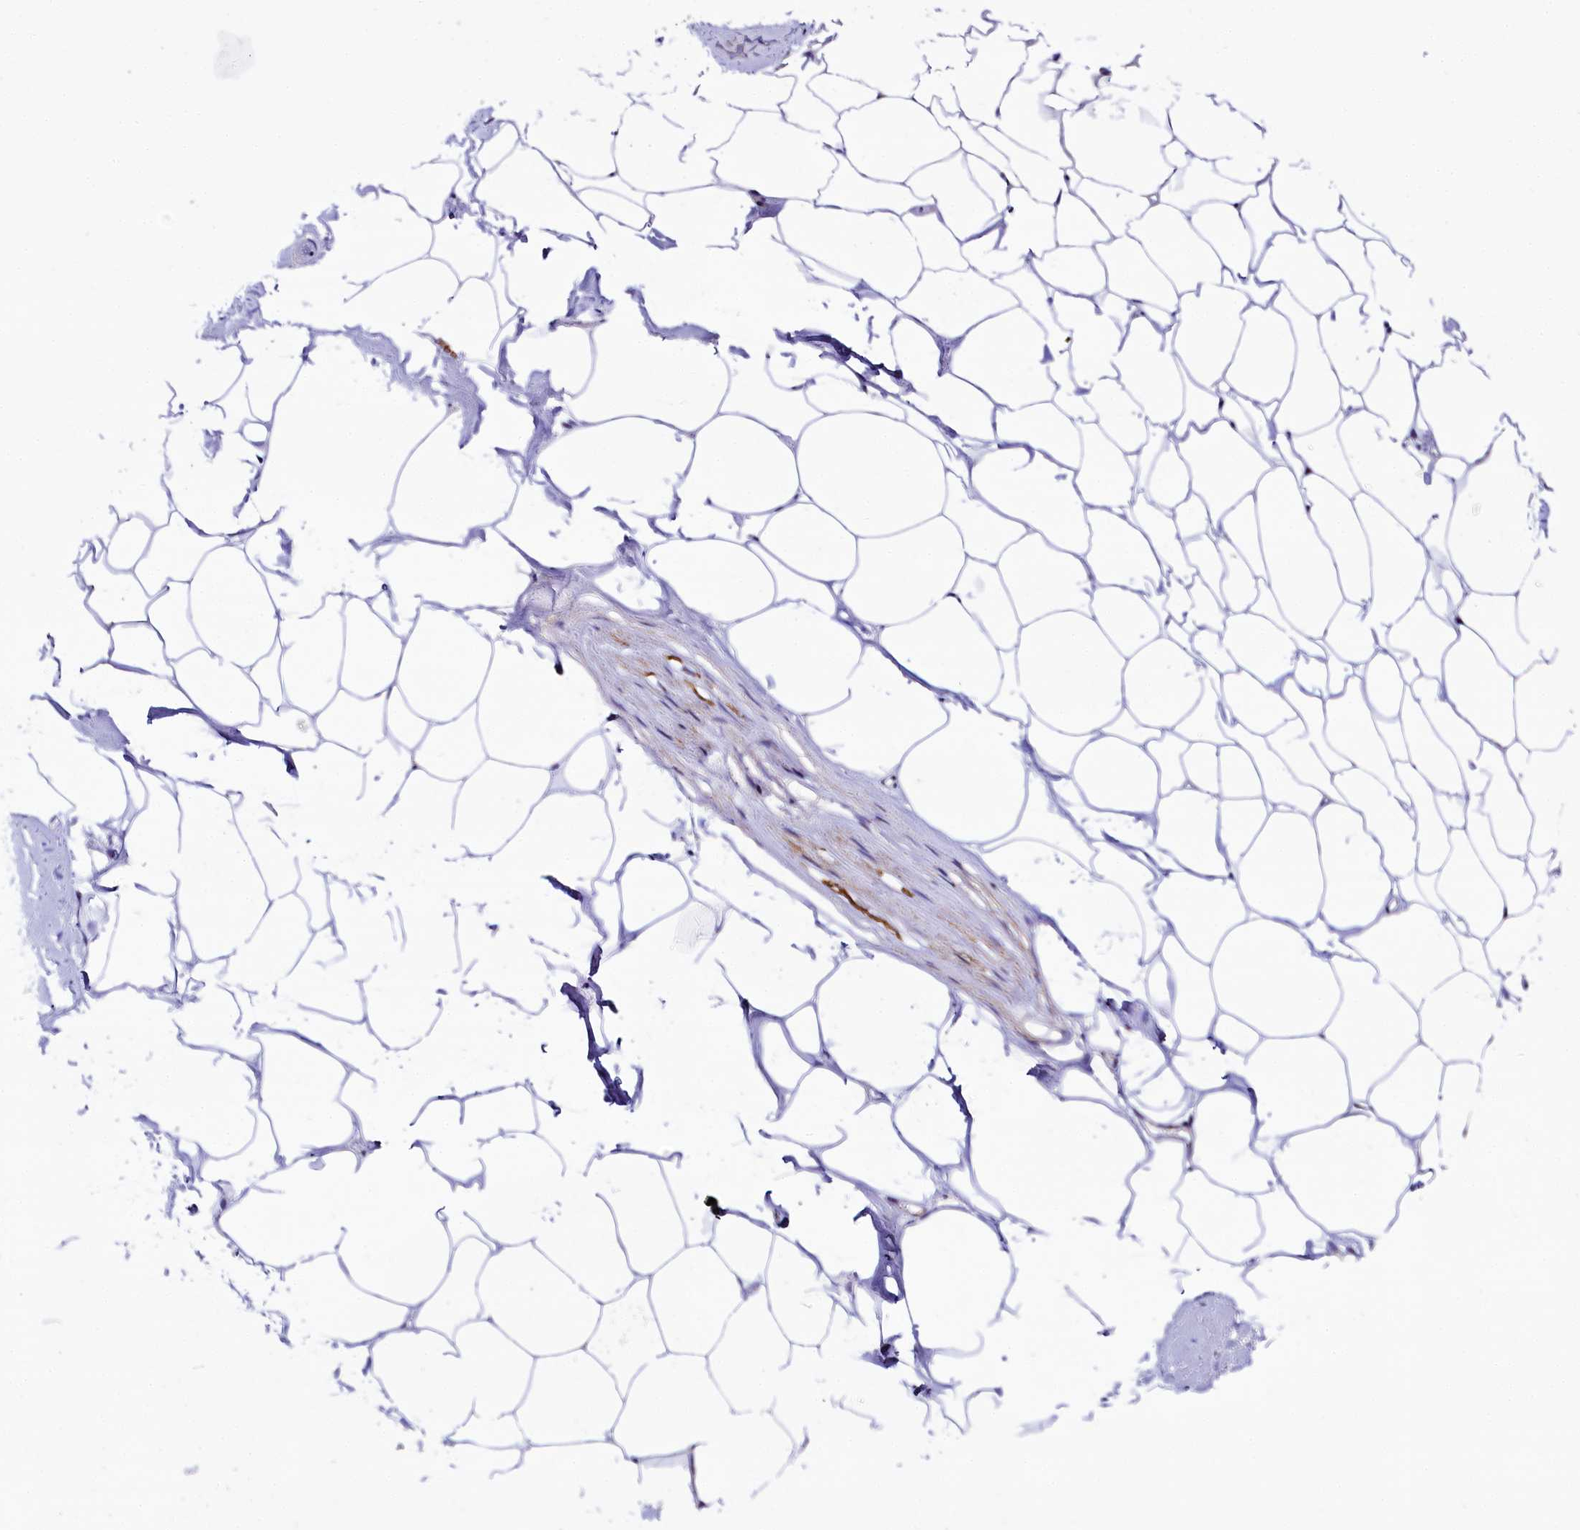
{"staining": {"intensity": "negative", "quantity": "none", "location": "none"}, "tissue": "adipose tissue", "cell_type": "Adipocytes", "image_type": "normal", "snomed": [{"axis": "morphology", "description": "Normal tissue, NOS"}, {"axis": "morphology", "description": "Adenocarcinoma, Low grade"}, {"axis": "topography", "description": "Prostate"}, {"axis": "topography", "description": "Peripheral nerve tissue"}], "caption": "High power microscopy image of an IHC image of unremarkable adipose tissue, revealing no significant positivity in adipocytes. Nuclei are stained in blue.", "gene": "TCOF1", "patient": {"sex": "male", "age": 63}}